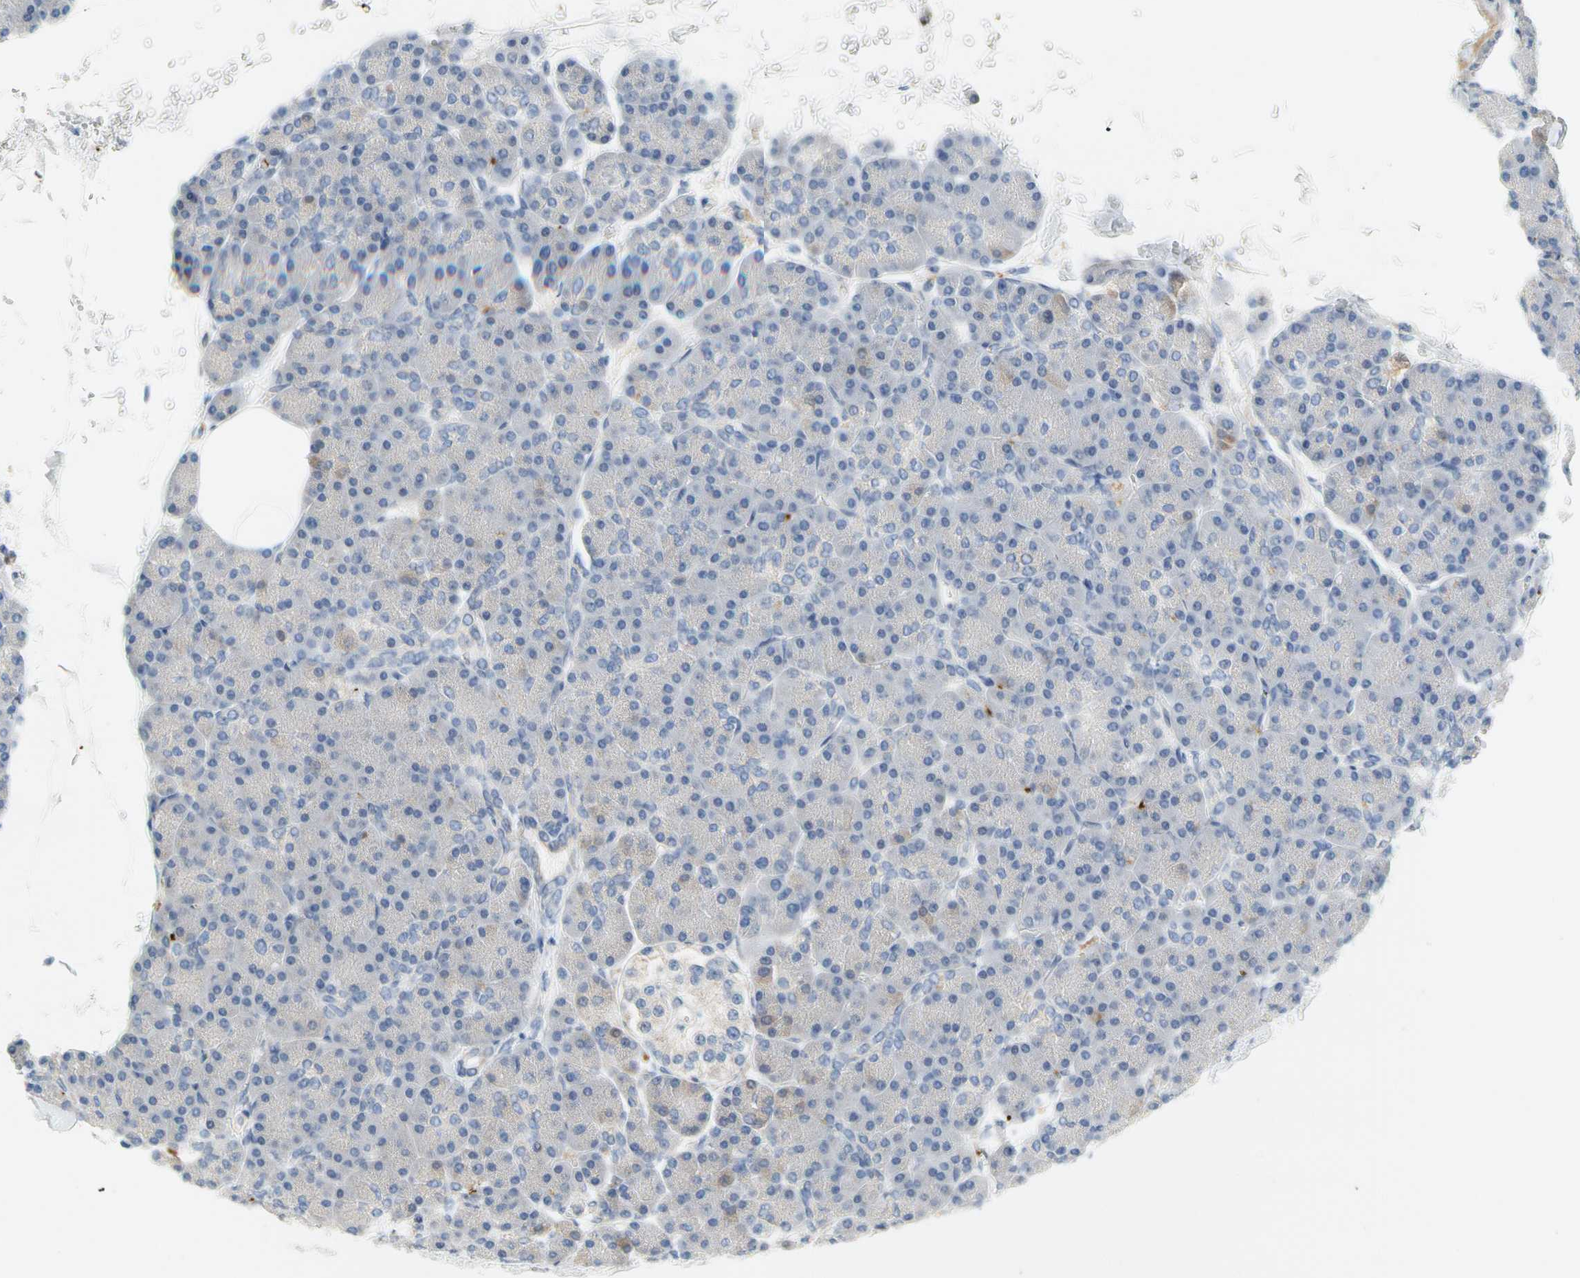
{"staining": {"intensity": "weak", "quantity": "<25%", "location": "cytoplasmic/membranous"}, "tissue": "pancreas", "cell_type": "Exocrine glandular cells", "image_type": "normal", "snomed": [{"axis": "morphology", "description": "Normal tissue, NOS"}, {"axis": "topography", "description": "Pancreas"}], "caption": "A histopathology image of human pancreas is negative for staining in exocrine glandular cells. (DAB immunohistochemistry visualized using brightfield microscopy, high magnification).", "gene": "ENSG00000288796", "patient": {"sex": "female", "age": 43}}